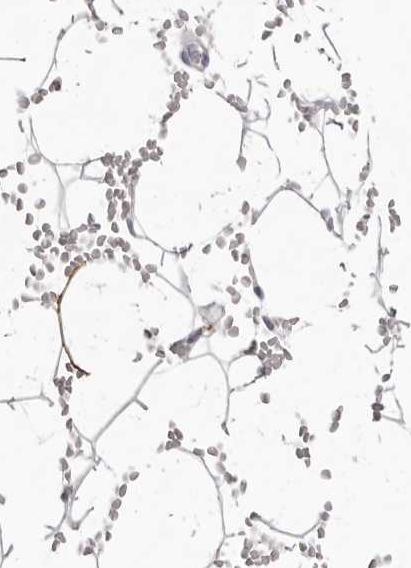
{"staining": {"intensity": "moderate", "quantity": "25%-75%", "location": "cytoplasmic/membranous"}, "tissue": "adipose tissue", "cell_type": "Adipocytes", "image_type": "normal", "snomed": [{"axis": "morphology", "description": "Normal tissue, NOS"}, {"axis": "topography", "description": "Breast"}], "caption": "A brown stain labels moderate cytoplasmic/membranous staining of a protein in adipocytes of normal human adipose tissue. The staining is performed using DAB brown chromogen to label protein expression. The nuclei are counter-stained blue using hematoxylin.", "gene": "SCUBE2", "patient": {"sex": "female", "age": 23}}